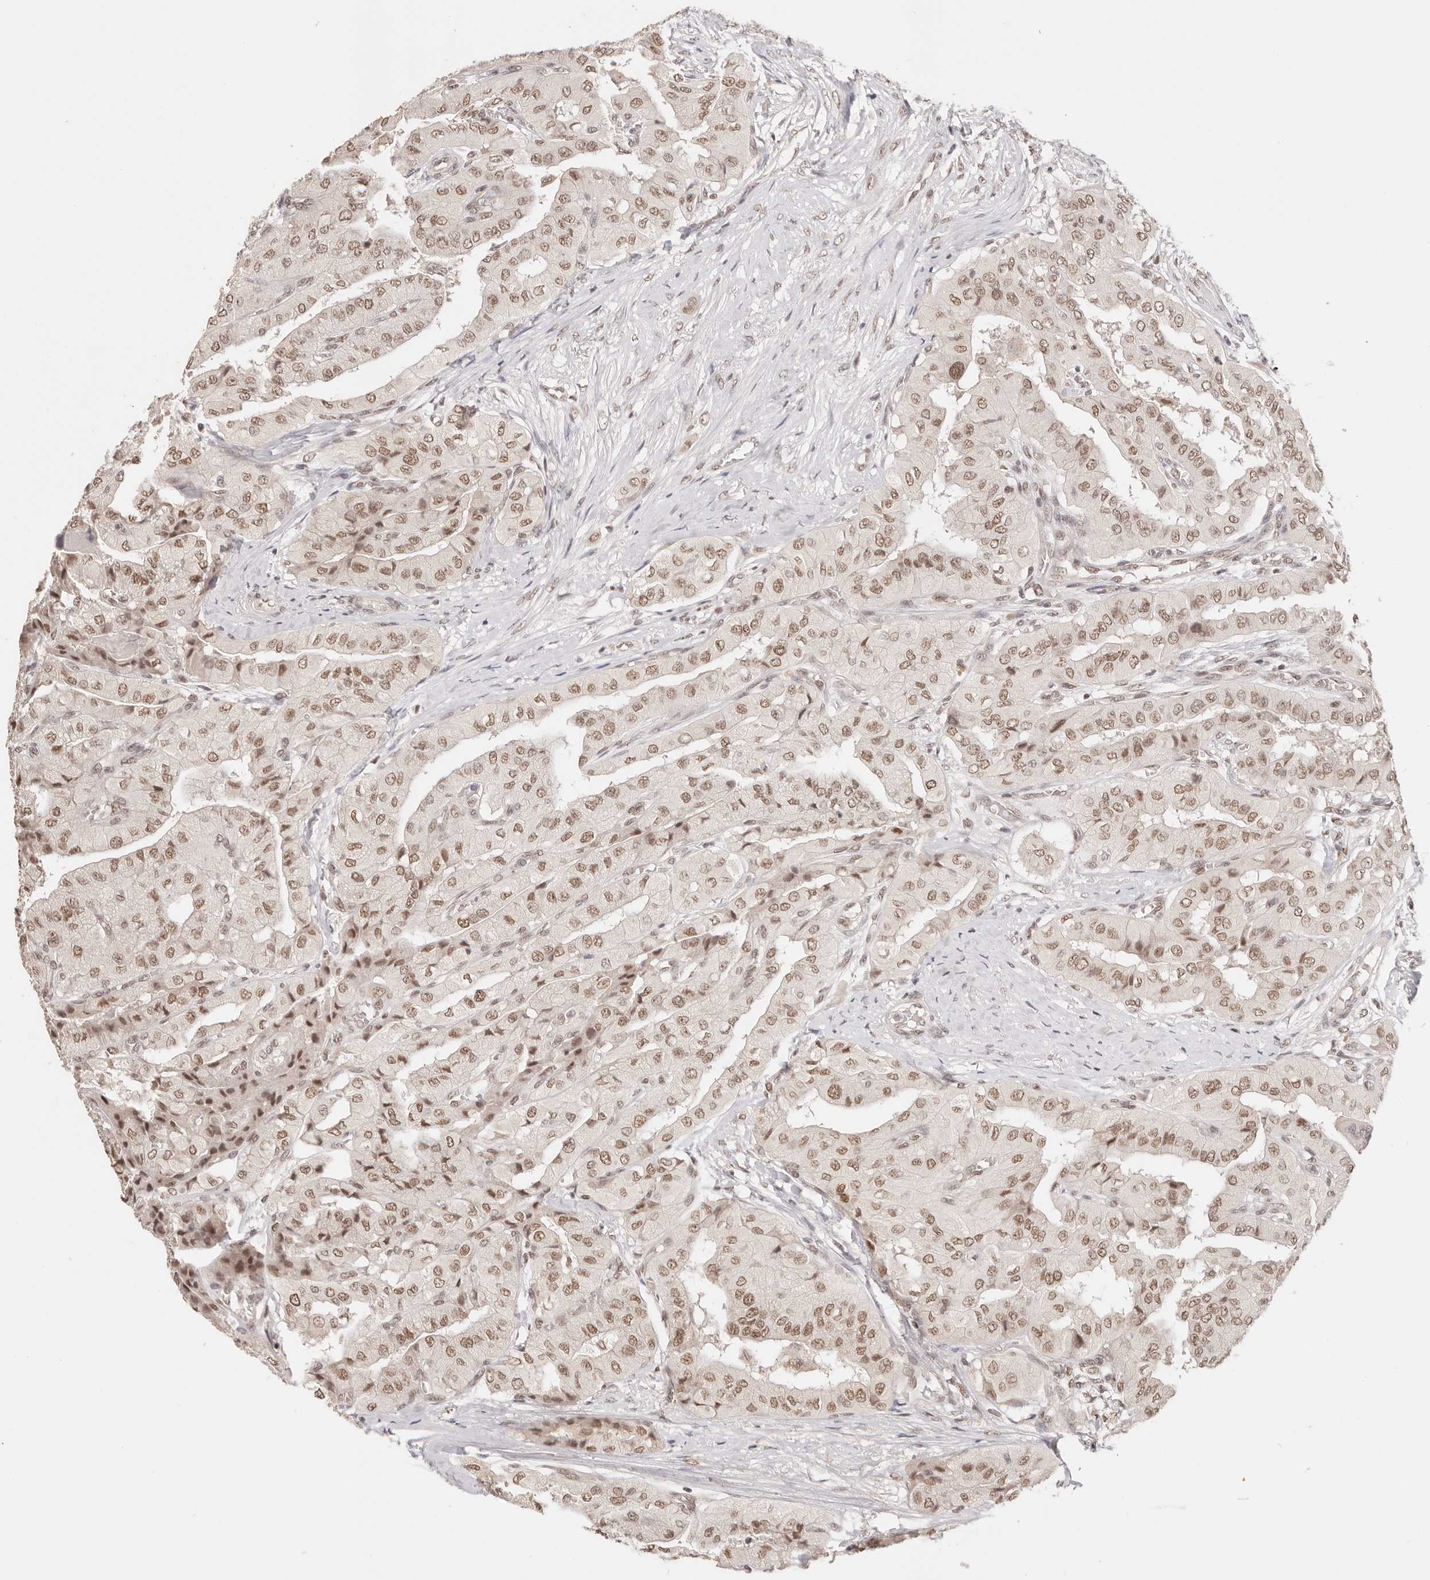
{"staining": {"intensity": "moderate", "quantity": ">75%", "location": "nuclear"}, "tissue": "thyroid cancer", "cell_type": "Tumor cells", "image_type": "cancer", "snomed": [{"axis": "morphology", "description": "Papillary adenocarcinoma, NOS"}, {"axis": "topography", "description": "Thyroid gland"}], "caption": "This histopathology image exhibits immunohistochemistry staining of thyroid papillary adenocarcinoma, with medium moderate nuclear staining in about >75% of tumor cells.", "gene": "RFC3", "patient": {"sex": "female", "age": 59}}